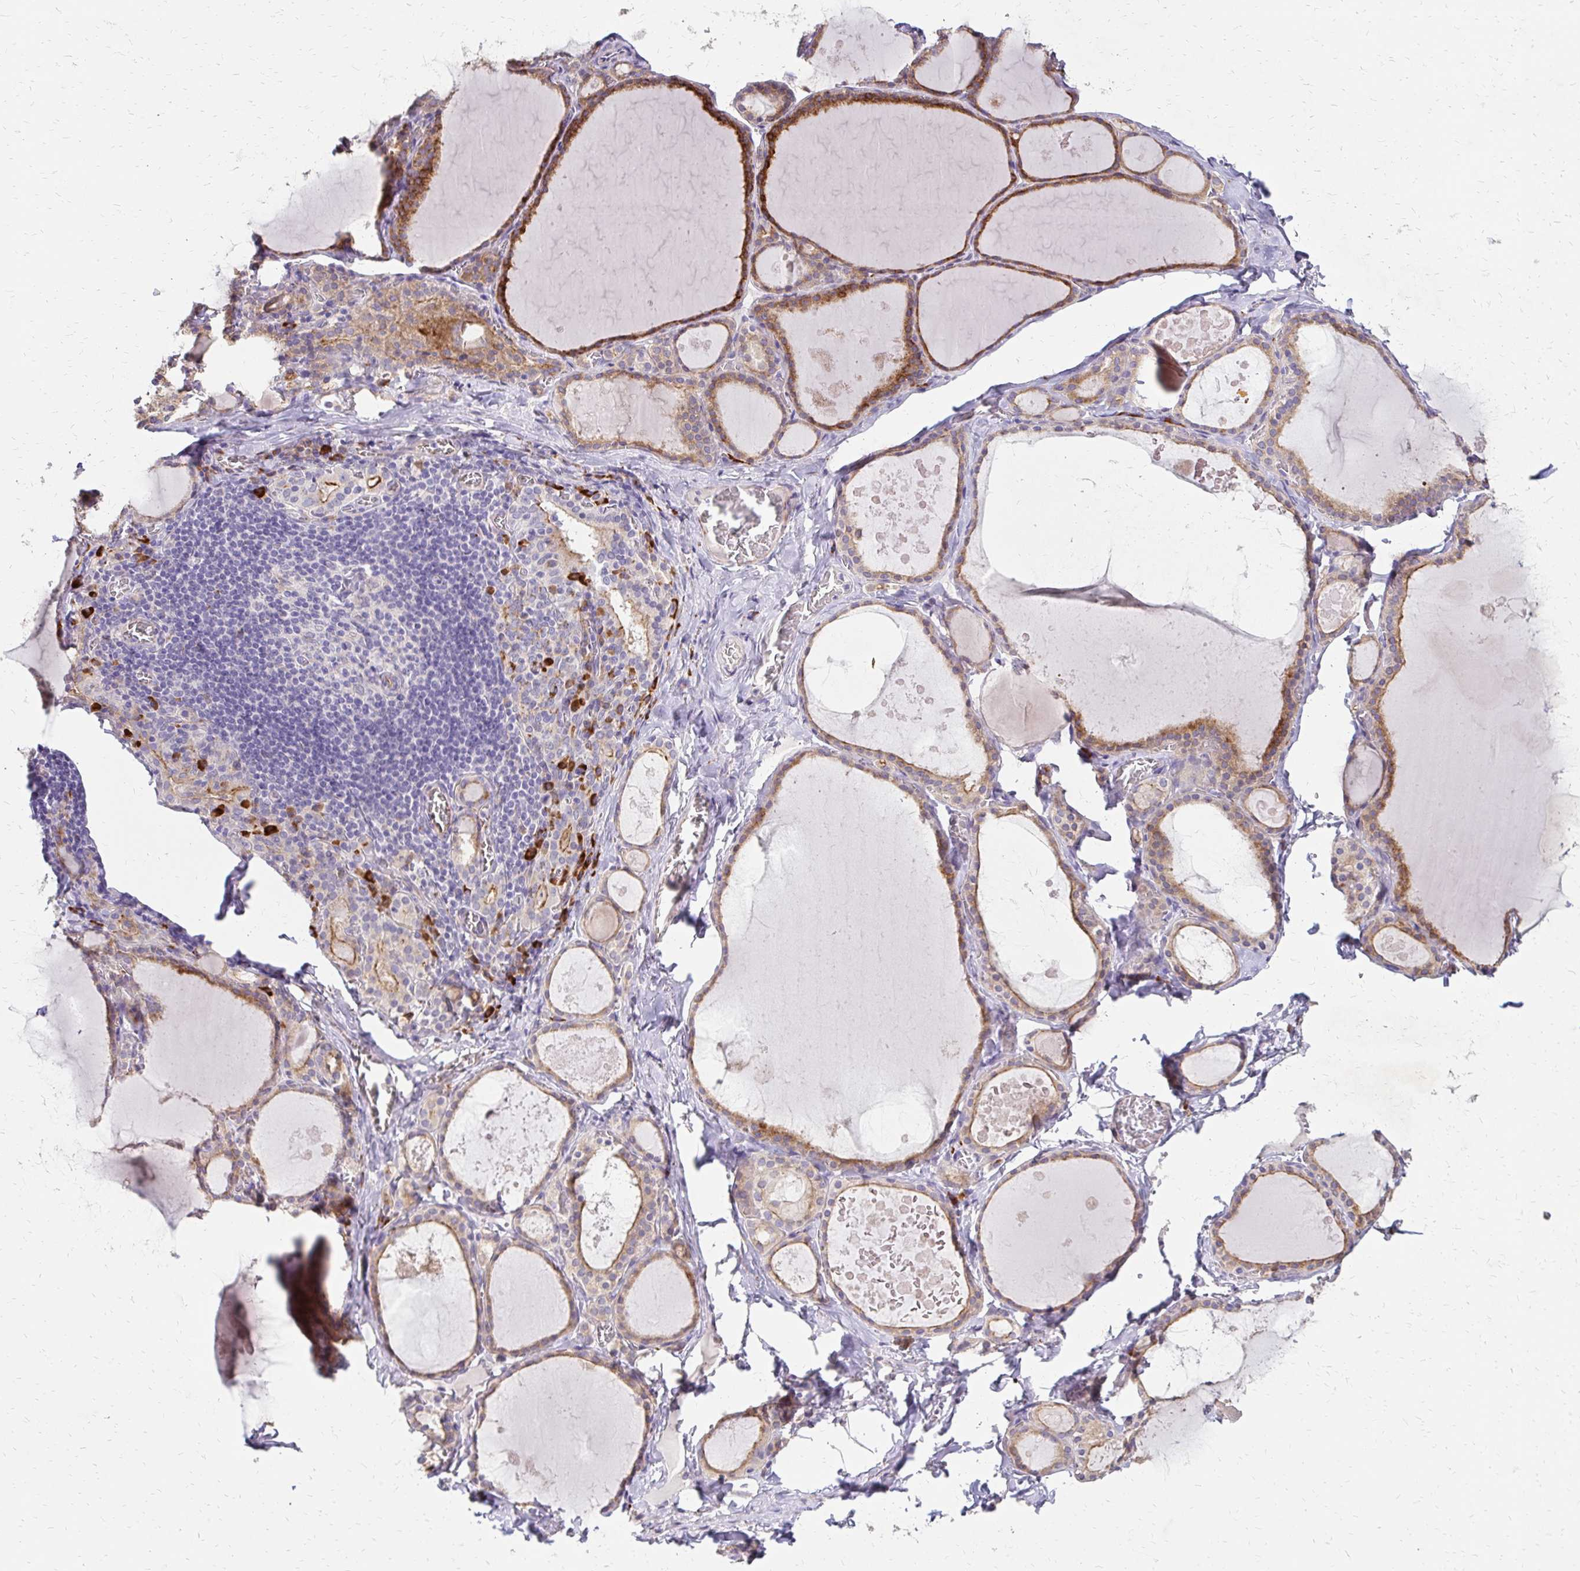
{"staining": {"intensity": "moderate", "quantity": ">75%", "location": "cytoplasmic/membranous"}, "tissue": "thyroid gland", "cell_type": "Glandular cells", "image_type": "normal", "snomed": [{"axis": "morphology", "description": "Normal tissue, NOS"}, {"axis": "topography", "description": "Thyroid gland"}], "caption": "Thyroid gland stained for a protein displays moderate cytoplasmic/membranous positivity in glandular cells. (Stains: DAB (3,3'-diaminobenzidine) in brown, nuclei in blue, Microscopy: brightfield microscopy at high magnification).", "gene": "PRIMA1", "patient": {"sex": "male", "age": 56}}